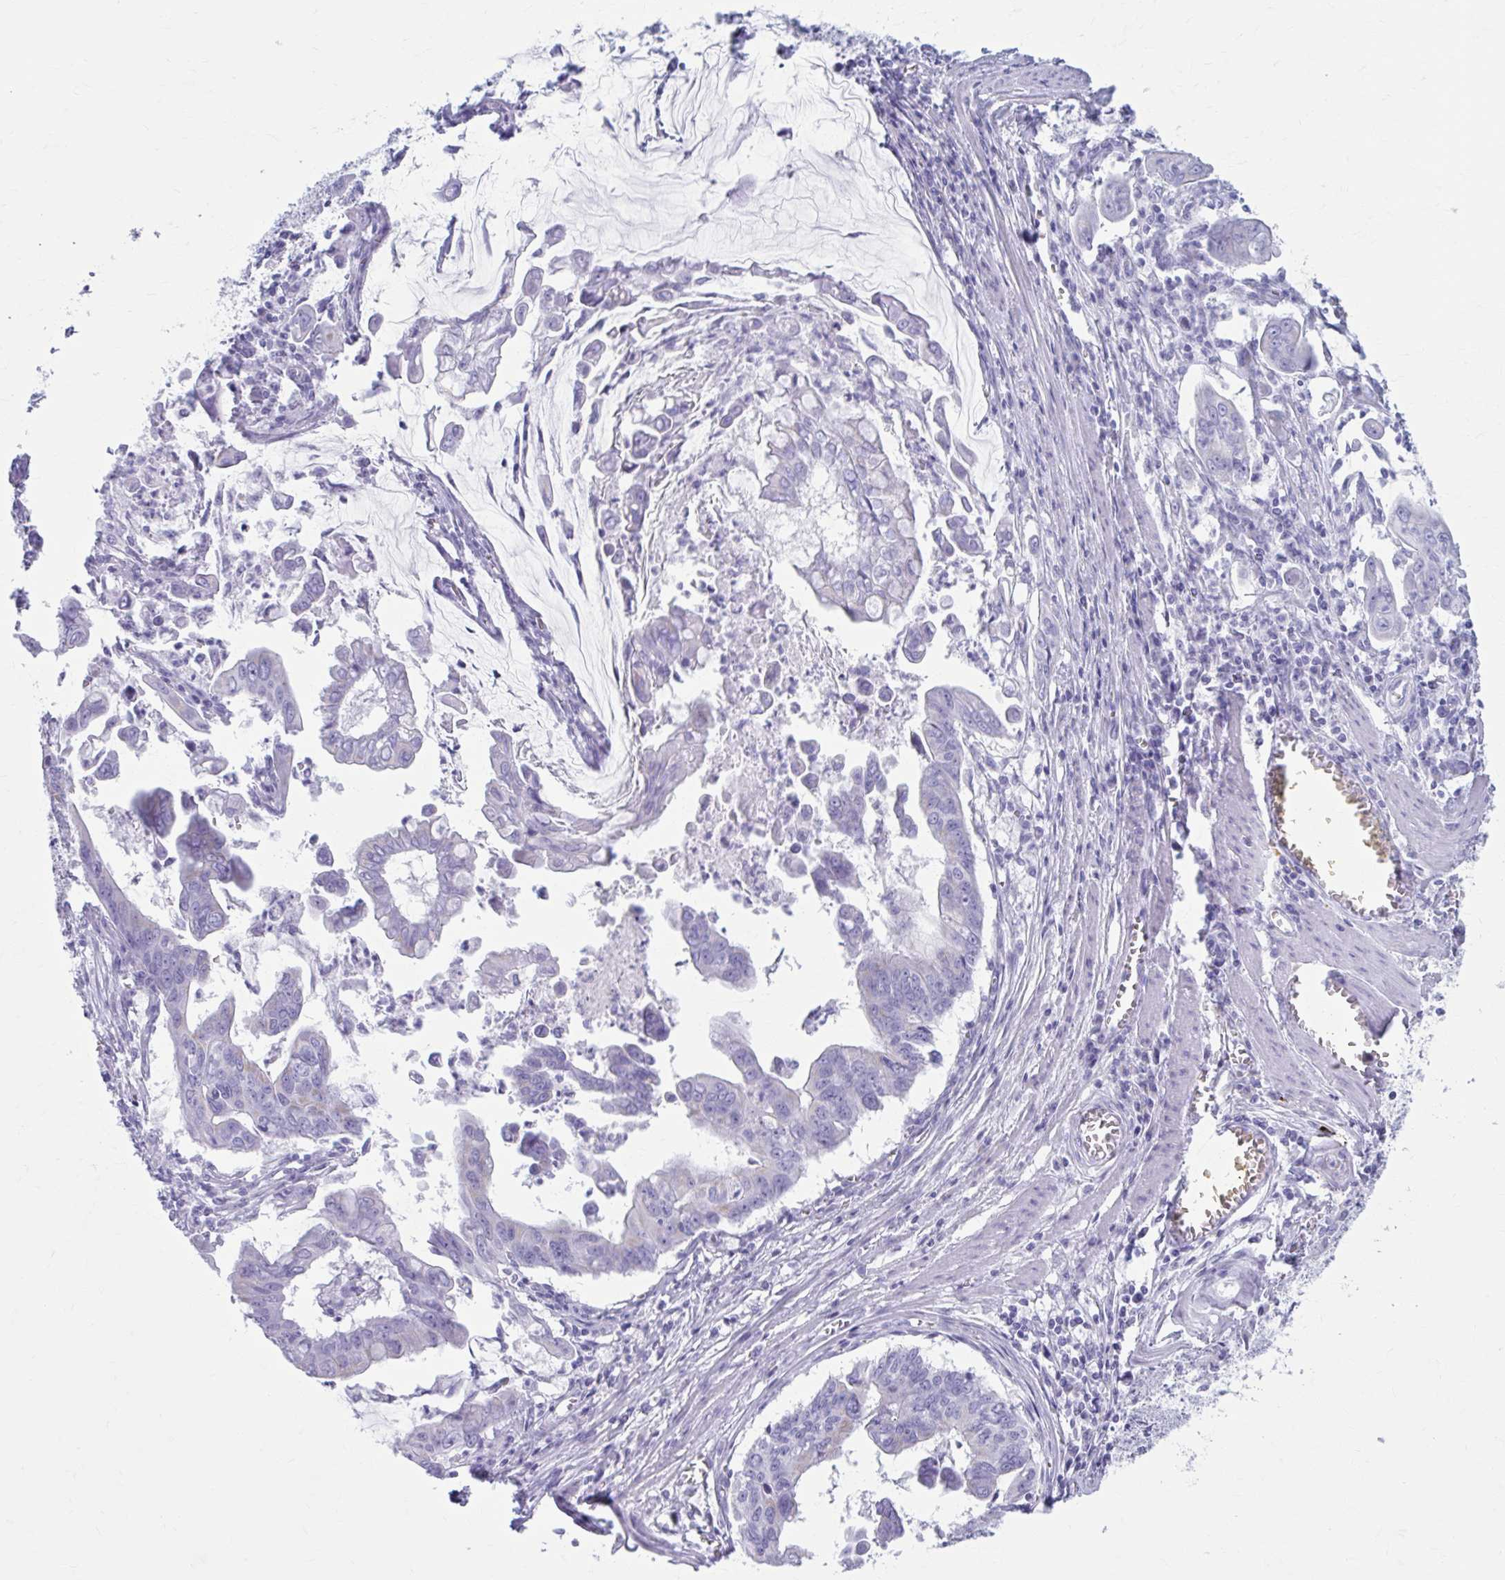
{"staining": {"intensity": "negative", "quantity": "none", "location": "none"}, "tissue": "stomach cancer", "cell_type": "Tumor cells", "image_type": "cancer", "snomed": [{"axis": "morphology", "description": "Adenocarcinoma, NOS"}, {"axis": "topography", "description": "Stomach, upper"}], "caption": "Immunohistochemical staining of stomach cancer (adenocarcinoma) shows no significant positivity in tumor cells. (DAB IHC, high magnification).", "gene": "KCNE2", "patient": {"sex": "male", "age": 80}}